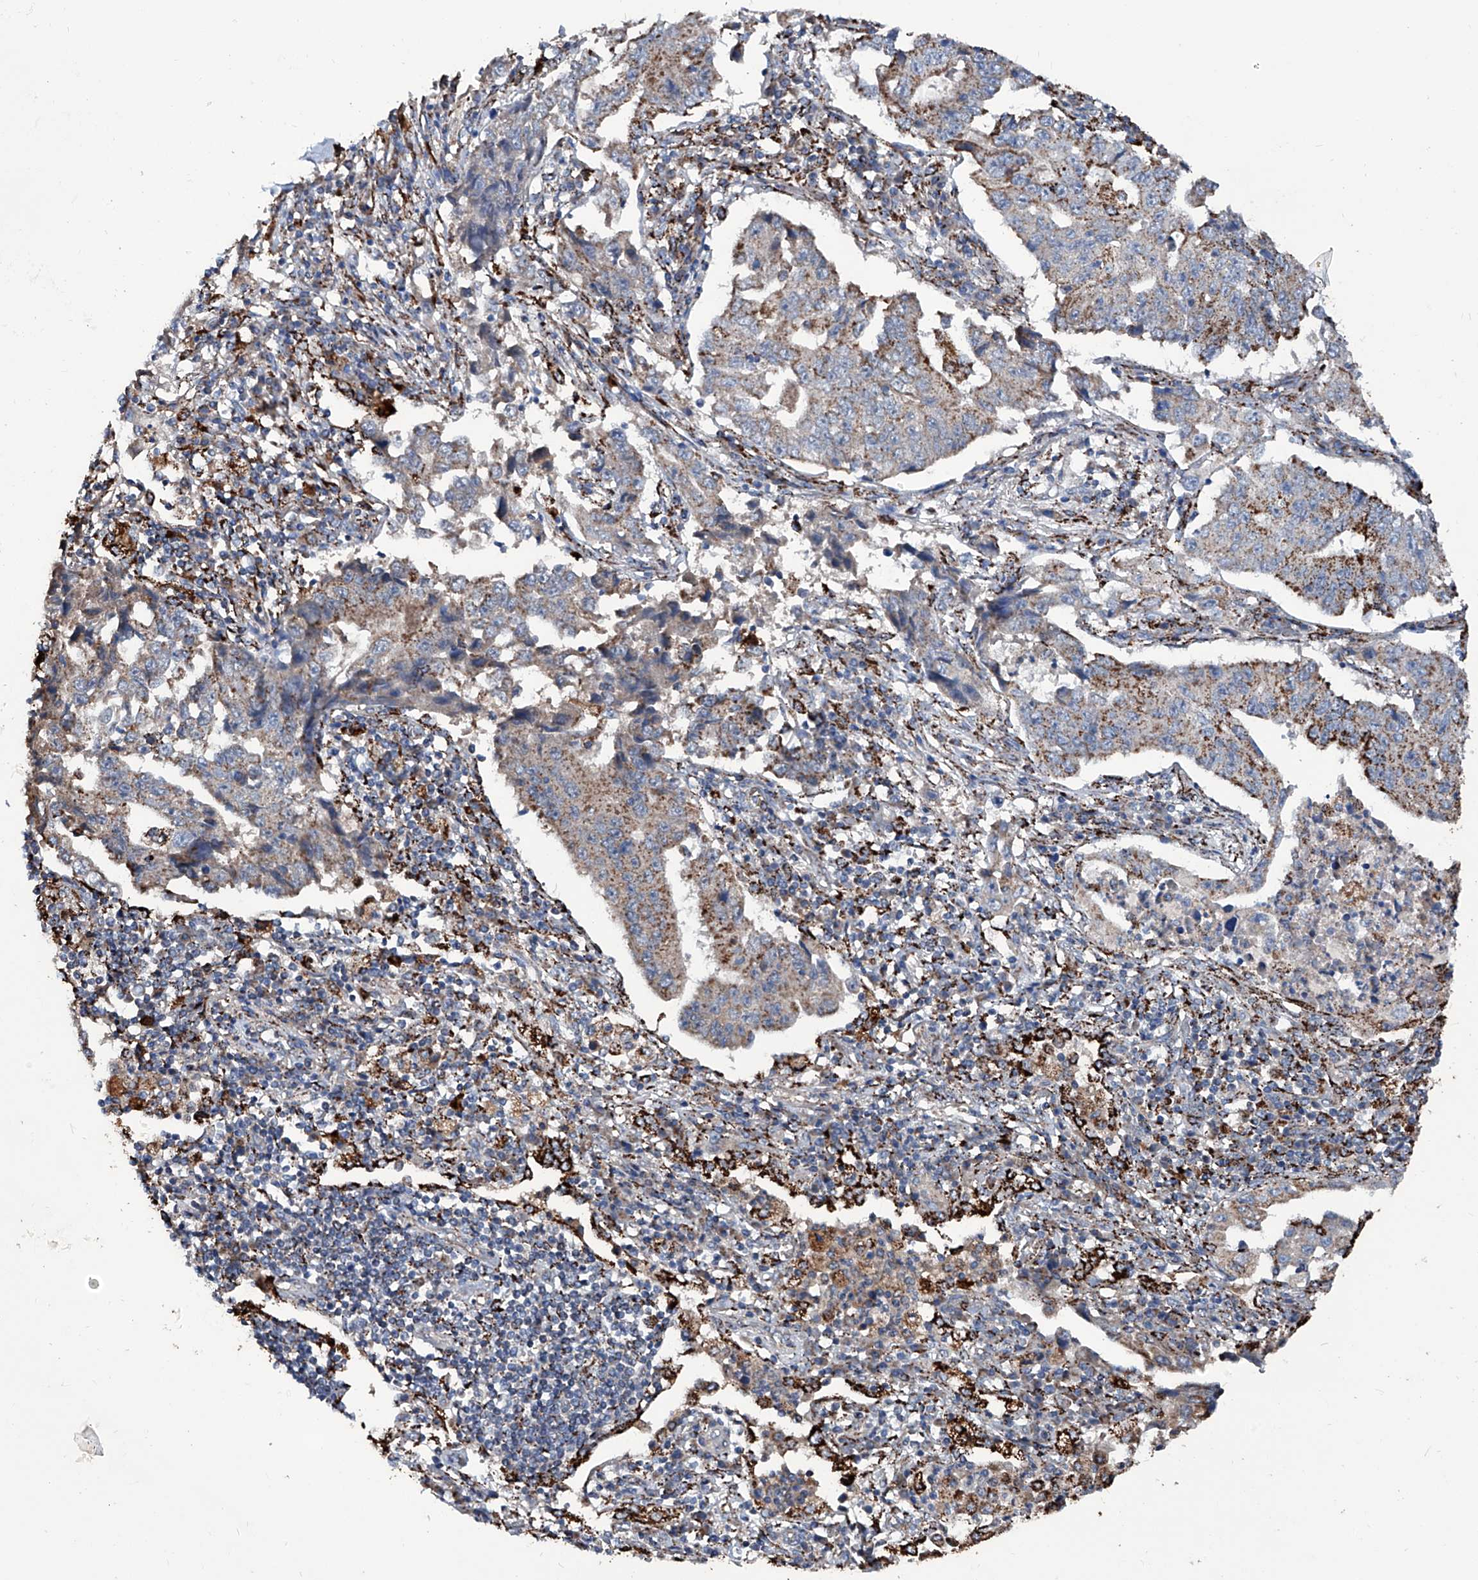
{"staining": {"intensity": "moderate", "quantity": ">75%", "location": "cytoplasmic/membranous"}, "tissue": "lung cancer", "cell_type": "Tumor cells", "image_type": "cancer", "snomed": [{"axis": "morphology", "description": "Adenocarcinoma, NOS"}, {"axis": "topography", "description": "Lung"}], "caption": "This histopathology image reveals immunohistochemistry staining of lung cancer, with medium moderate cytoplasmic/membranous positivity in approximately >75% of tumor cells.", "gene": "NHS", "patient": {"sex": "female", "age": 51}}